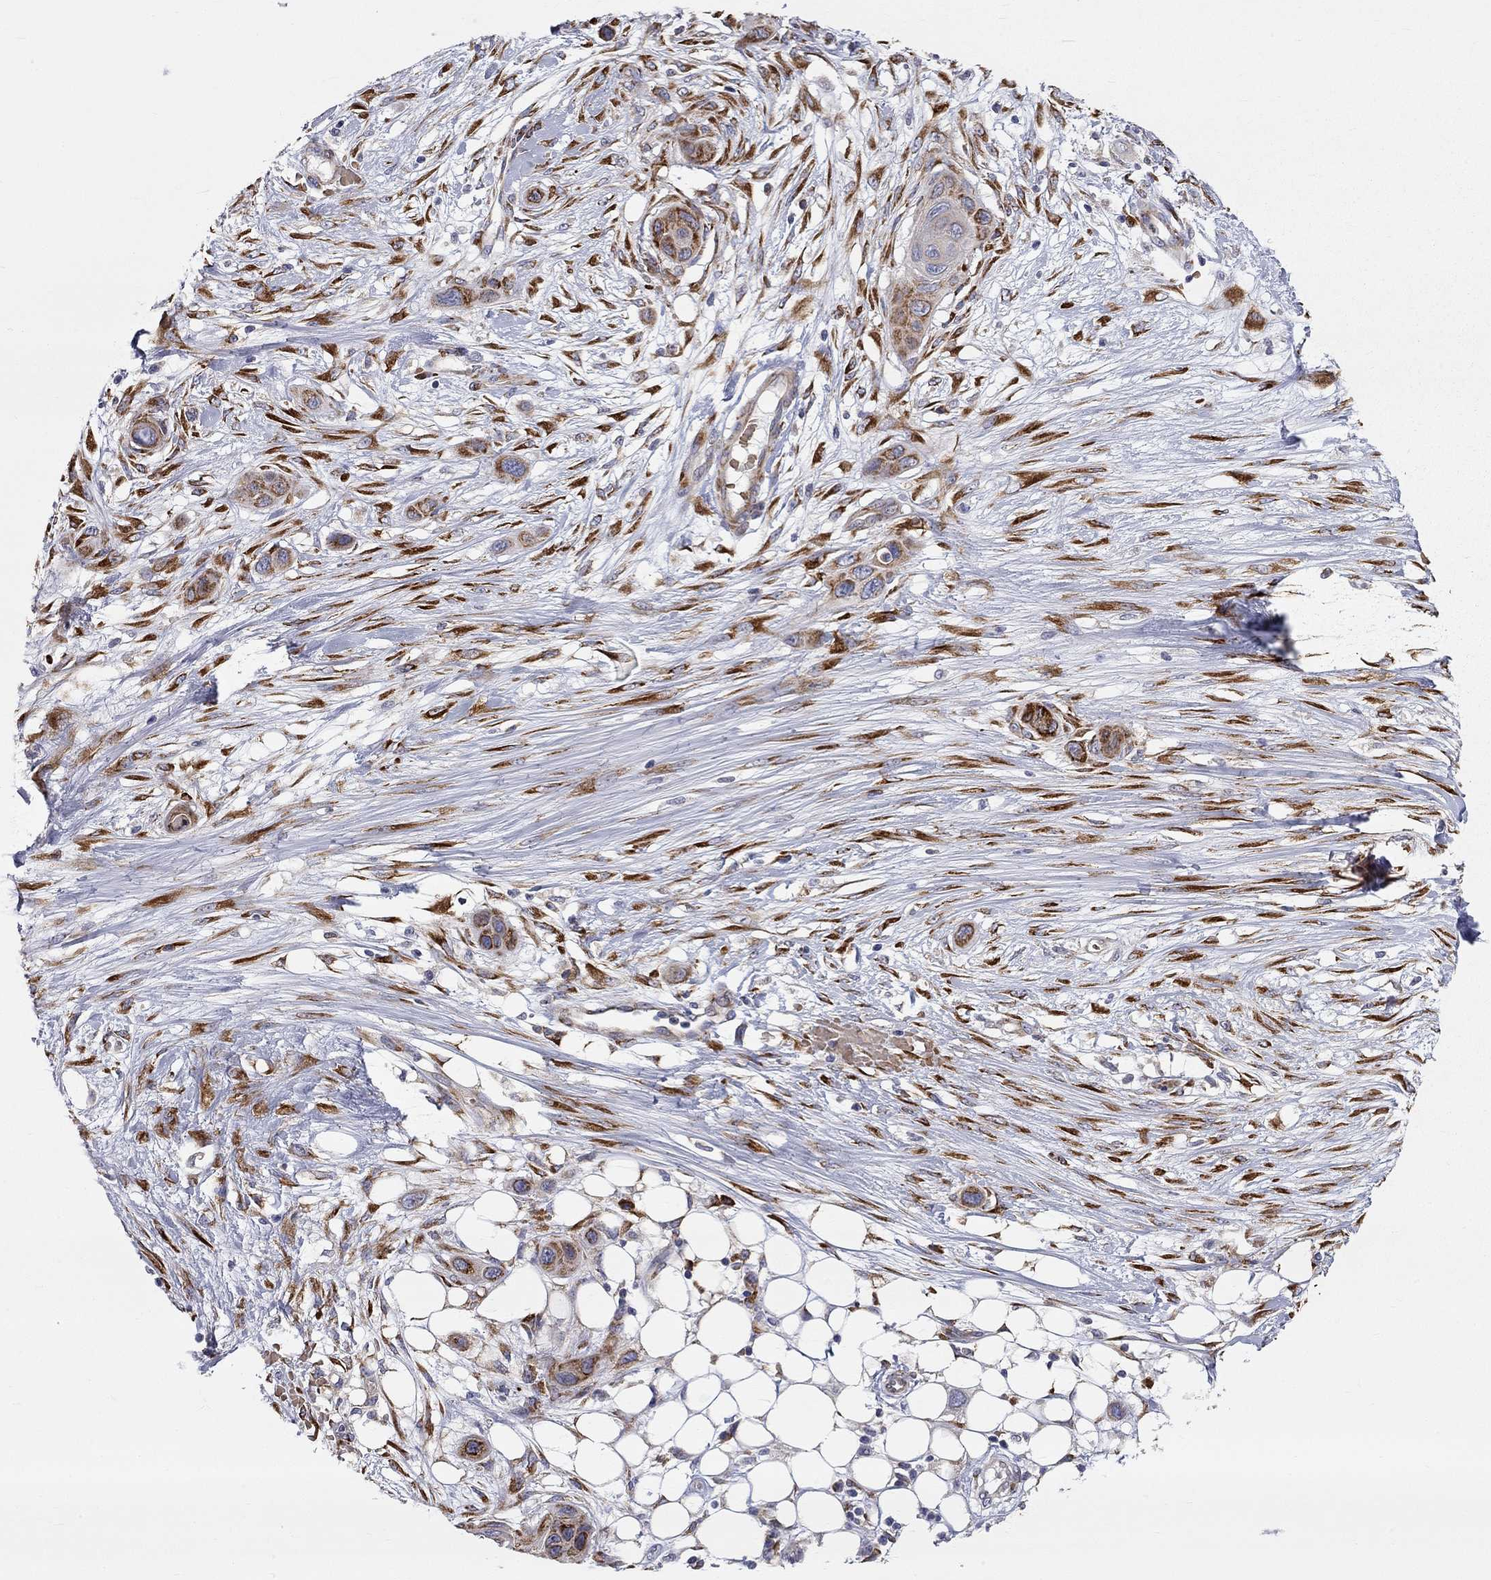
{"staining": {"intensity": "strong", "quantity": "<25%", "location": "cytoplasmic/membranous"}, "tissue": "skin cancer", "cell_type": "Tumor cells", "image_type": "cancer", "snomed": [{"axis": "morphology", "description": "Squamous cell carcinoma, NOS"}, {"axis": "topography", "description": "Skin"}], "caption": "Skin cancer stained for a protein (brown) displays strong cytoplasmic/membranous positive expression in approximately <25% of tumor cells.", "gene": "CASTOR1", "patient": {"sex": "male", "age": 79}}